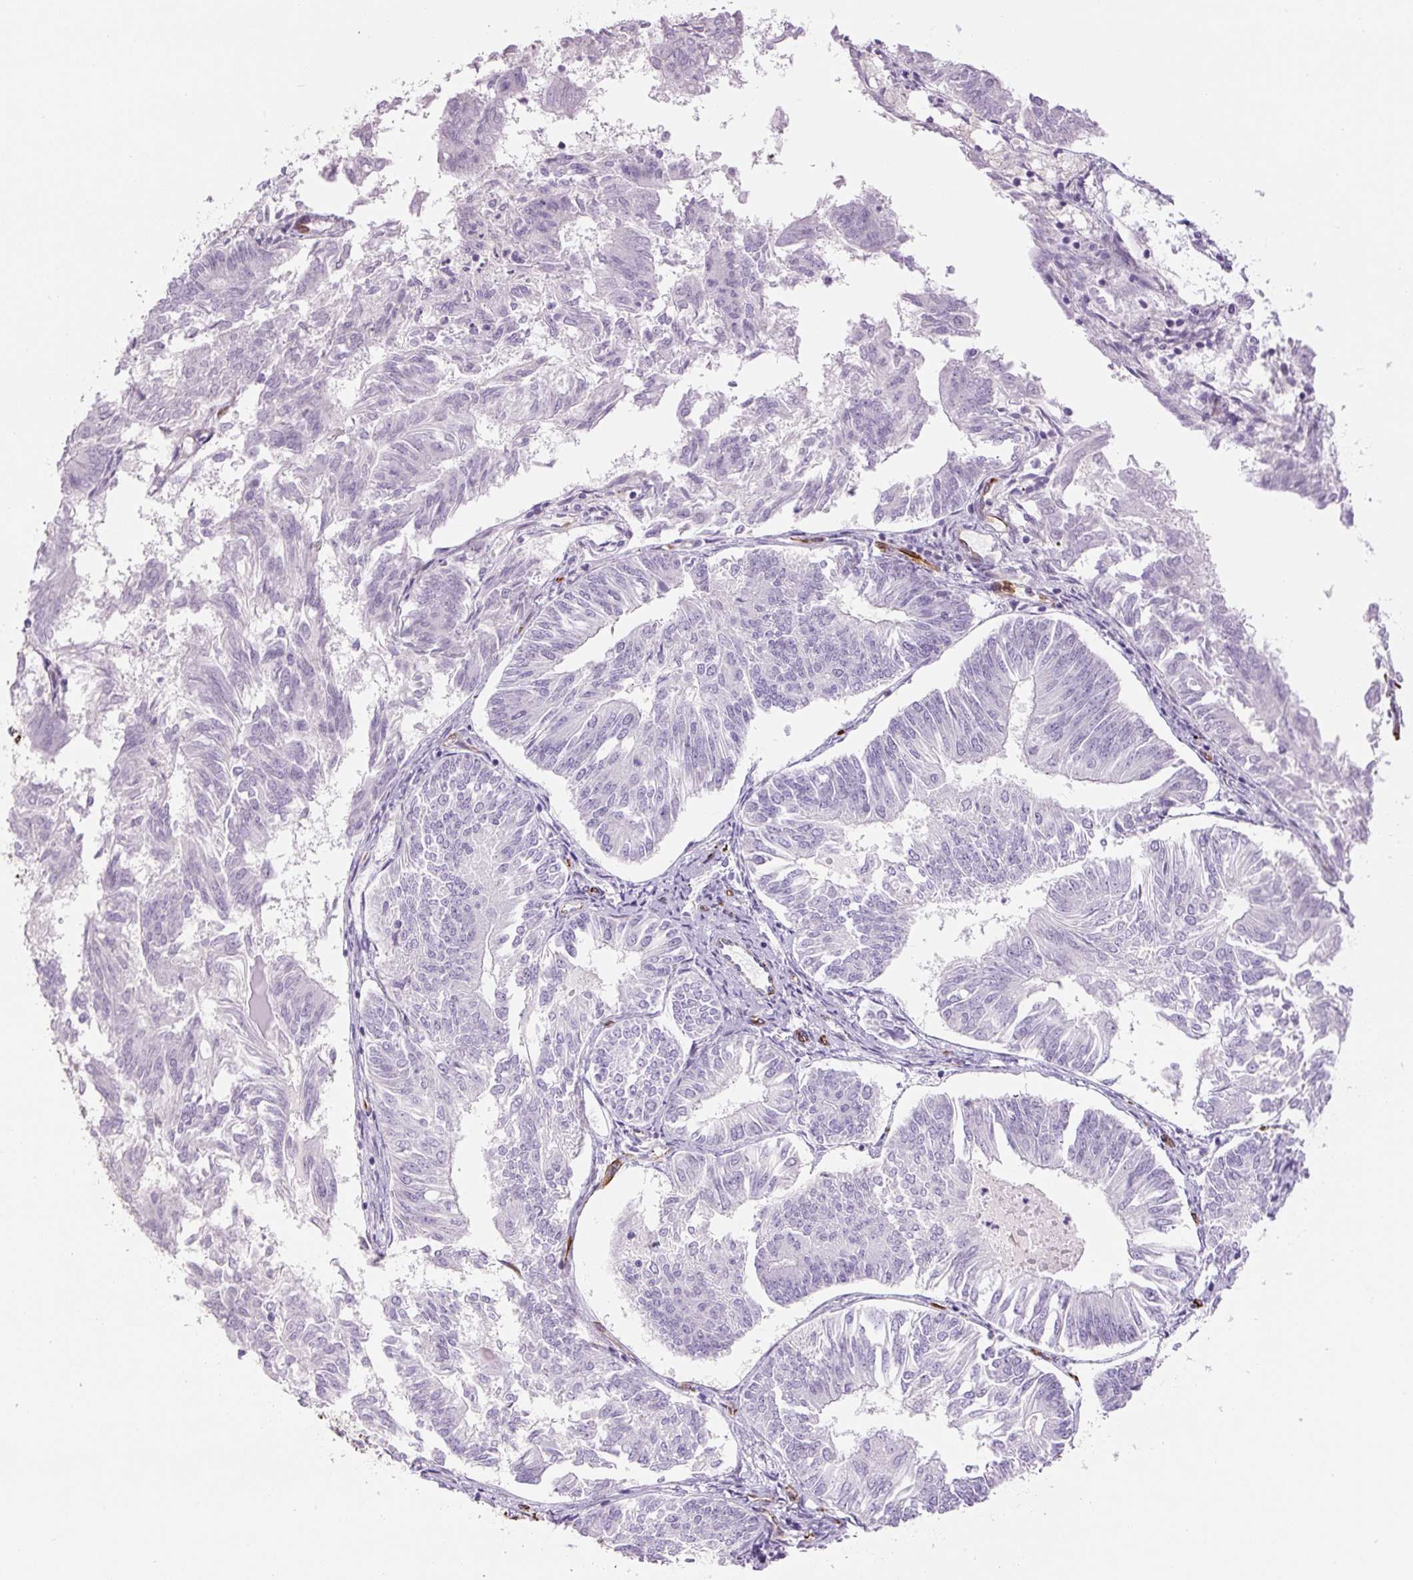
{"staining": {"intensity": "negative", "quantity": "none", "location": "none"}, "tissue": "endometrial cancer", "cell_type": "Tumor cells", "image_type": "cancer", "snomed": [{"axis": "morphology", "description": "Adenocarcinoma, NOS"}, {"axis": "topography", "description": "Endometrium"}], "caption": "DAB immunohistochemical staining of human endometrial adenocarcinoma exhibits no significant expression in tumor cells.", "gene": "NES", "patient": {"sex": "female", "age": 58}}